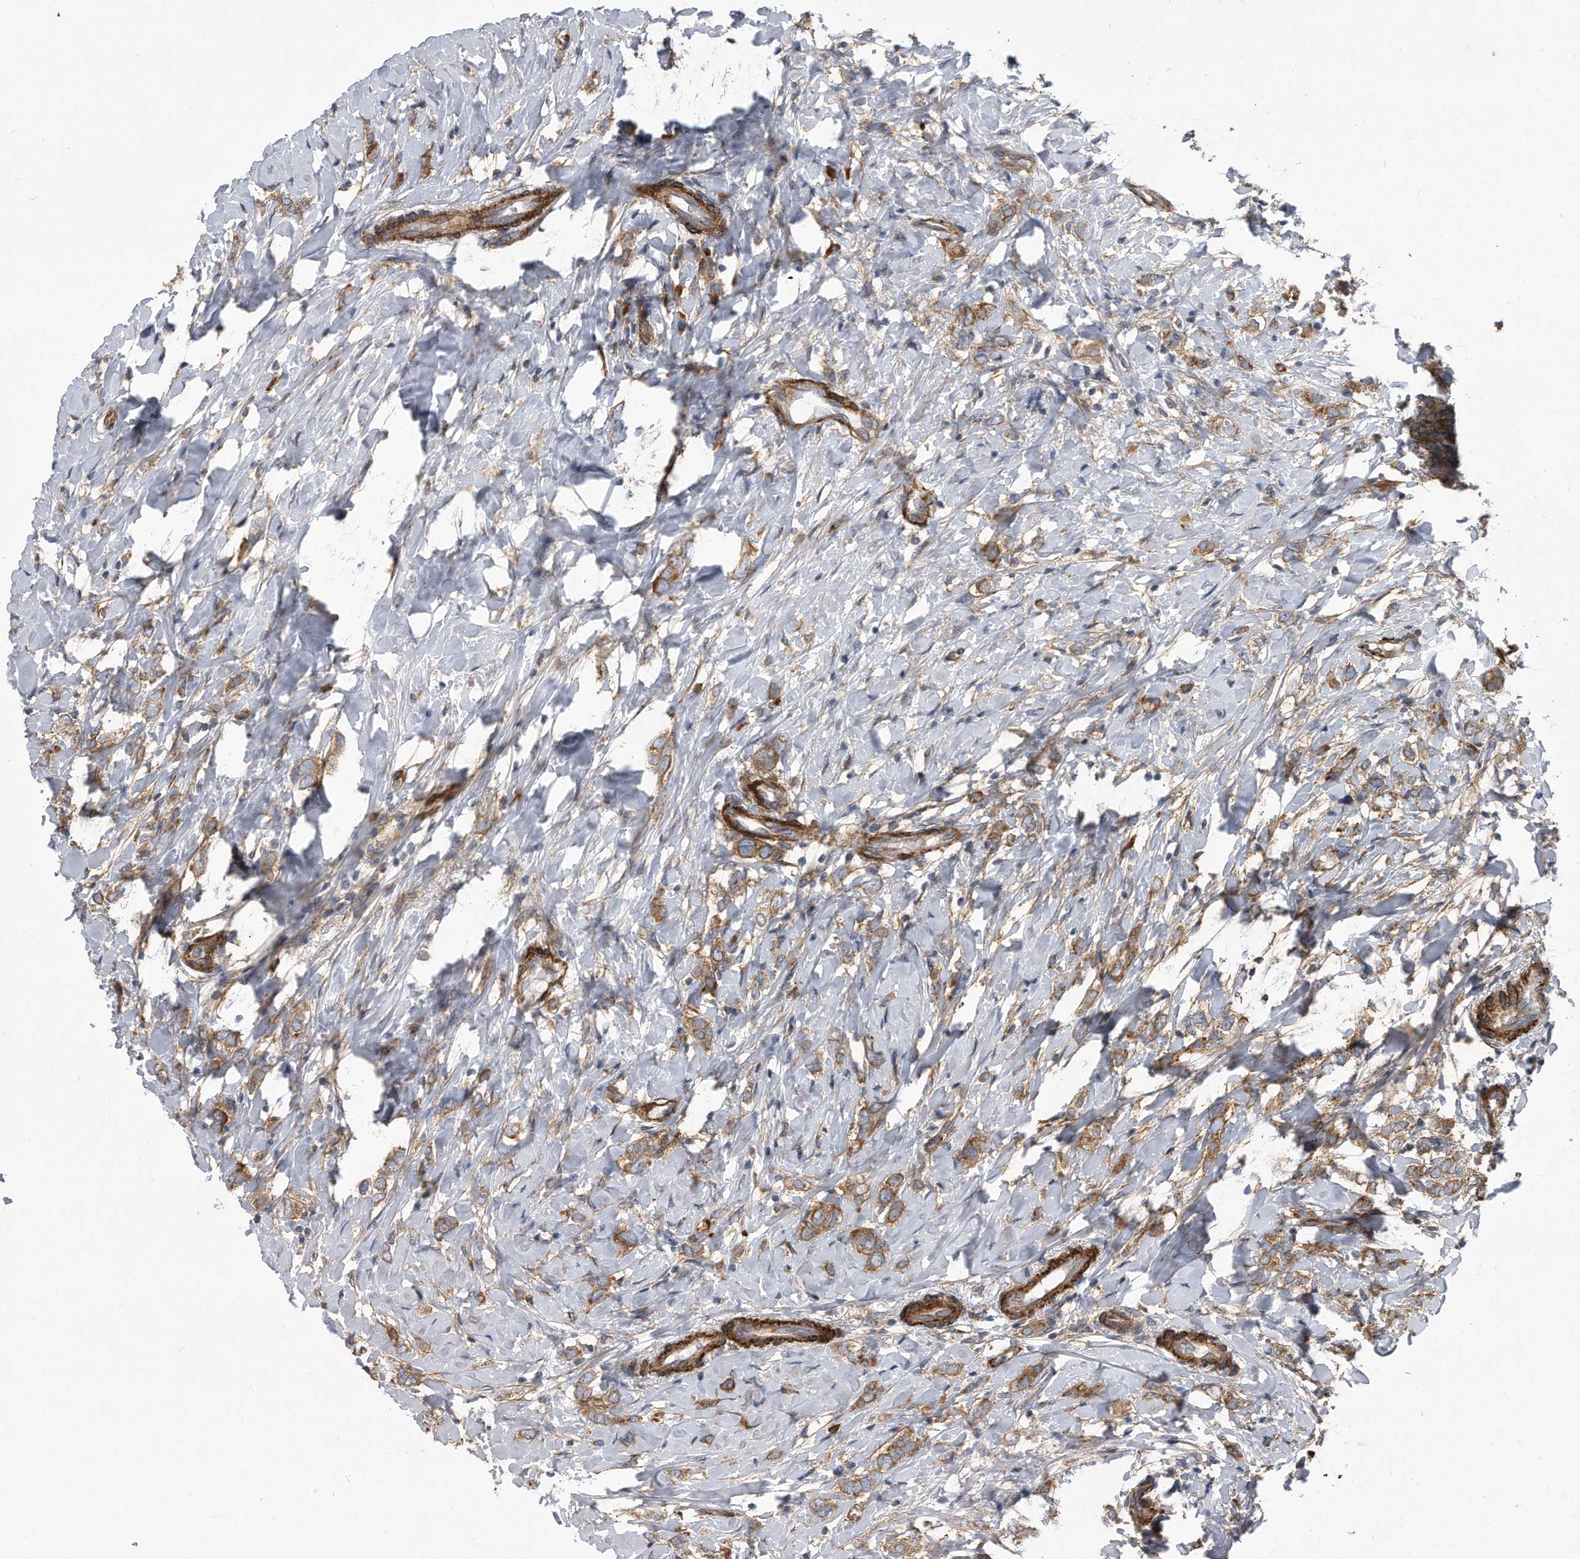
{"staining": {"intensity": "moderate", "quantity": ">75%", "location": "cytoplasmic/membranous"}, "tissue": "breast cancer", "cell_type": "Tumor cells", "image_type": "cancer", "snomed": [{"axis": "morphology", "description": "Normal tissue, NOS"}, {"axis": "morphology", "description": "Lobular carcinoma"}, {"axis": "topography", "description": "Breast"}], "caption": "This image reveals breast cancer stained with immunohistochemistry to label a protein in brown. The cytoplasmic/membranous of tumor cells show moderate positivity for the protein. Nuclei are counter-stained blue.", "gene": "EIF2B4", "patient": {"sex": "female", "age": 47}}